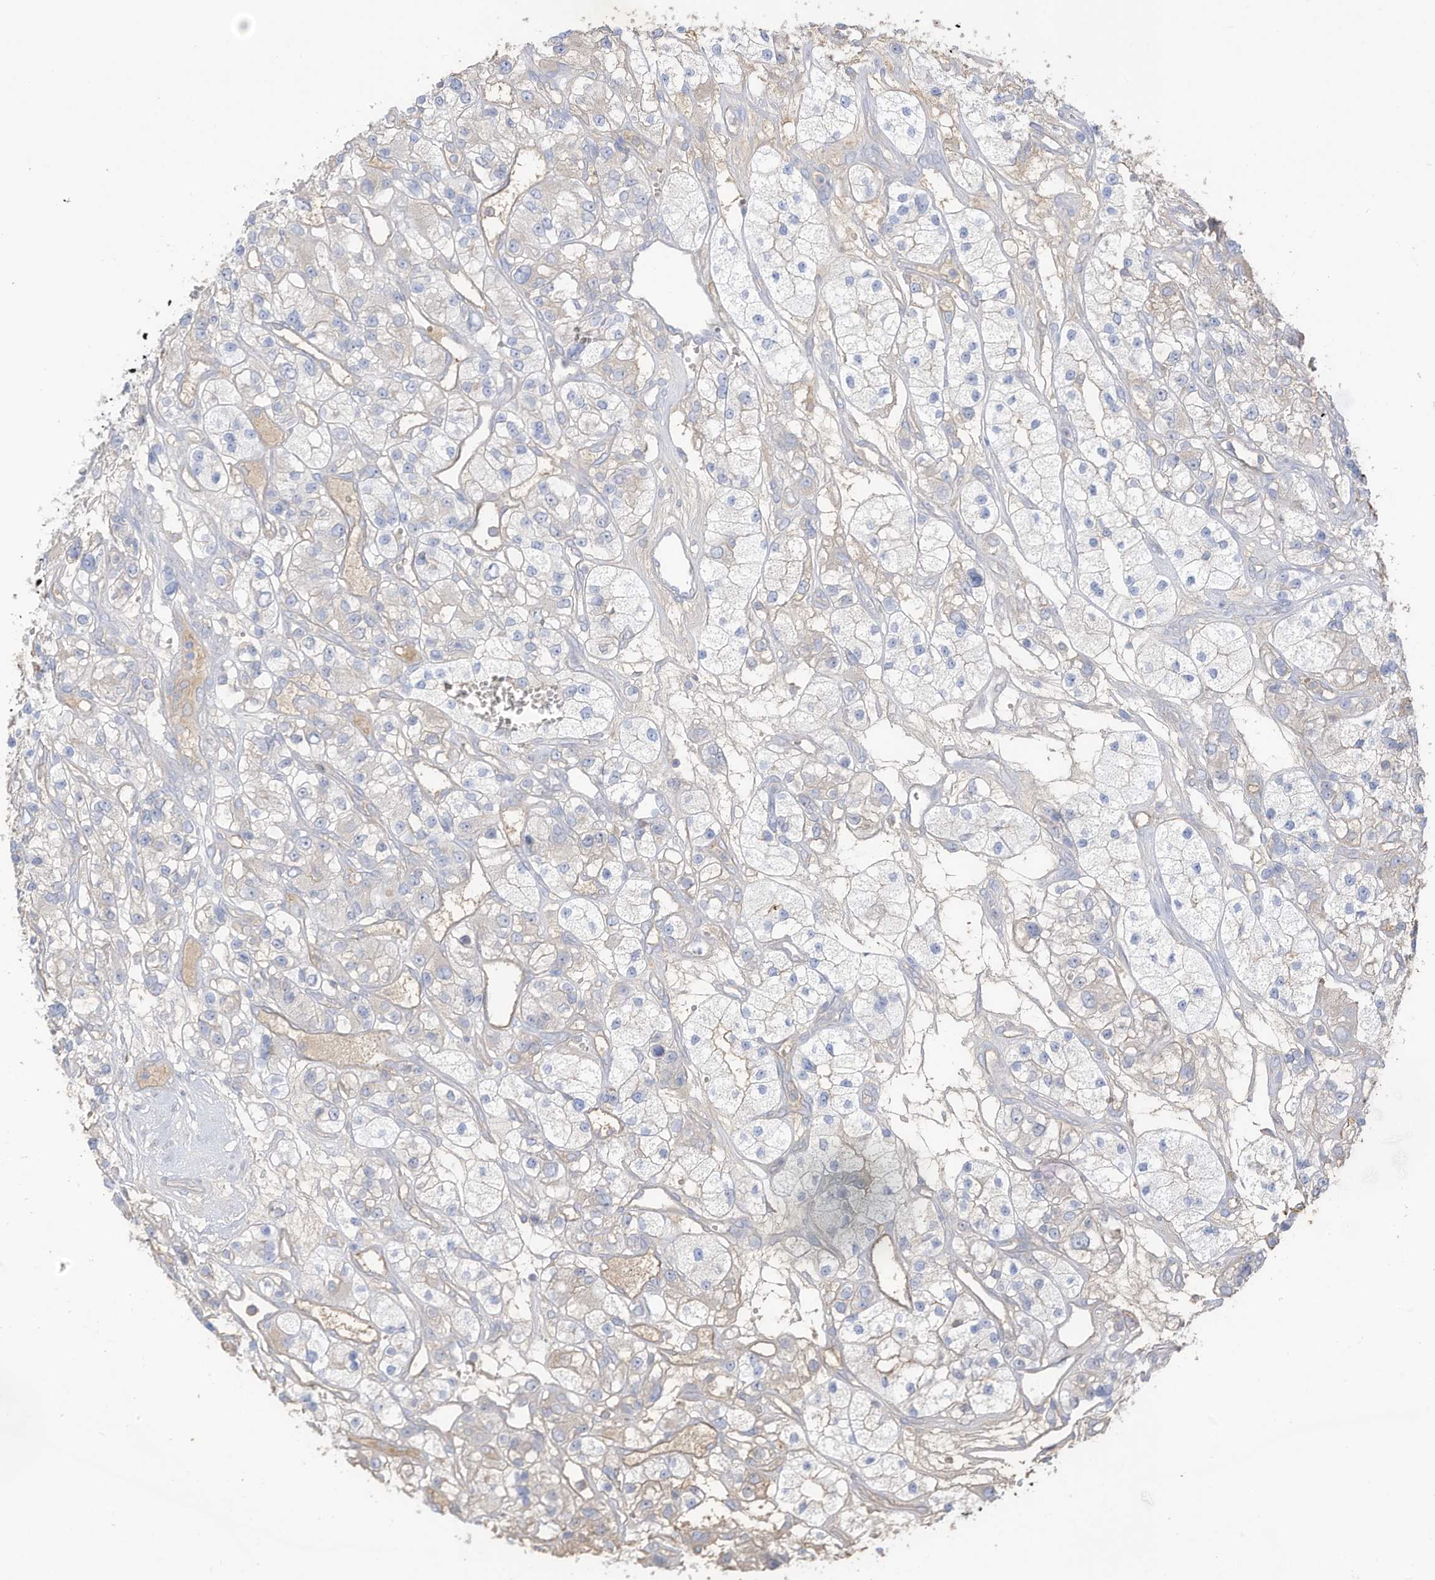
{"staining": {"intensity": "negative", "quantity": "none", "location": "none"}, "tissue": "renal cancer", "cell_type": "Tumor cells", "image_type": "cancer", "snomed": [{"axis": "morphology", "description": "Adenocarcinoma, NOS"}, {"axis": "topography", "description": "Kidney"}], "caption": "High power microscopy photomicrograph of an immunohistochemistry (IHC) image of renal cancer (adenocarcinoma), revealing no significant expression in tumor cells.", "gene": "HSD17B13", "patient": {"sex": "female", "age": 57}}